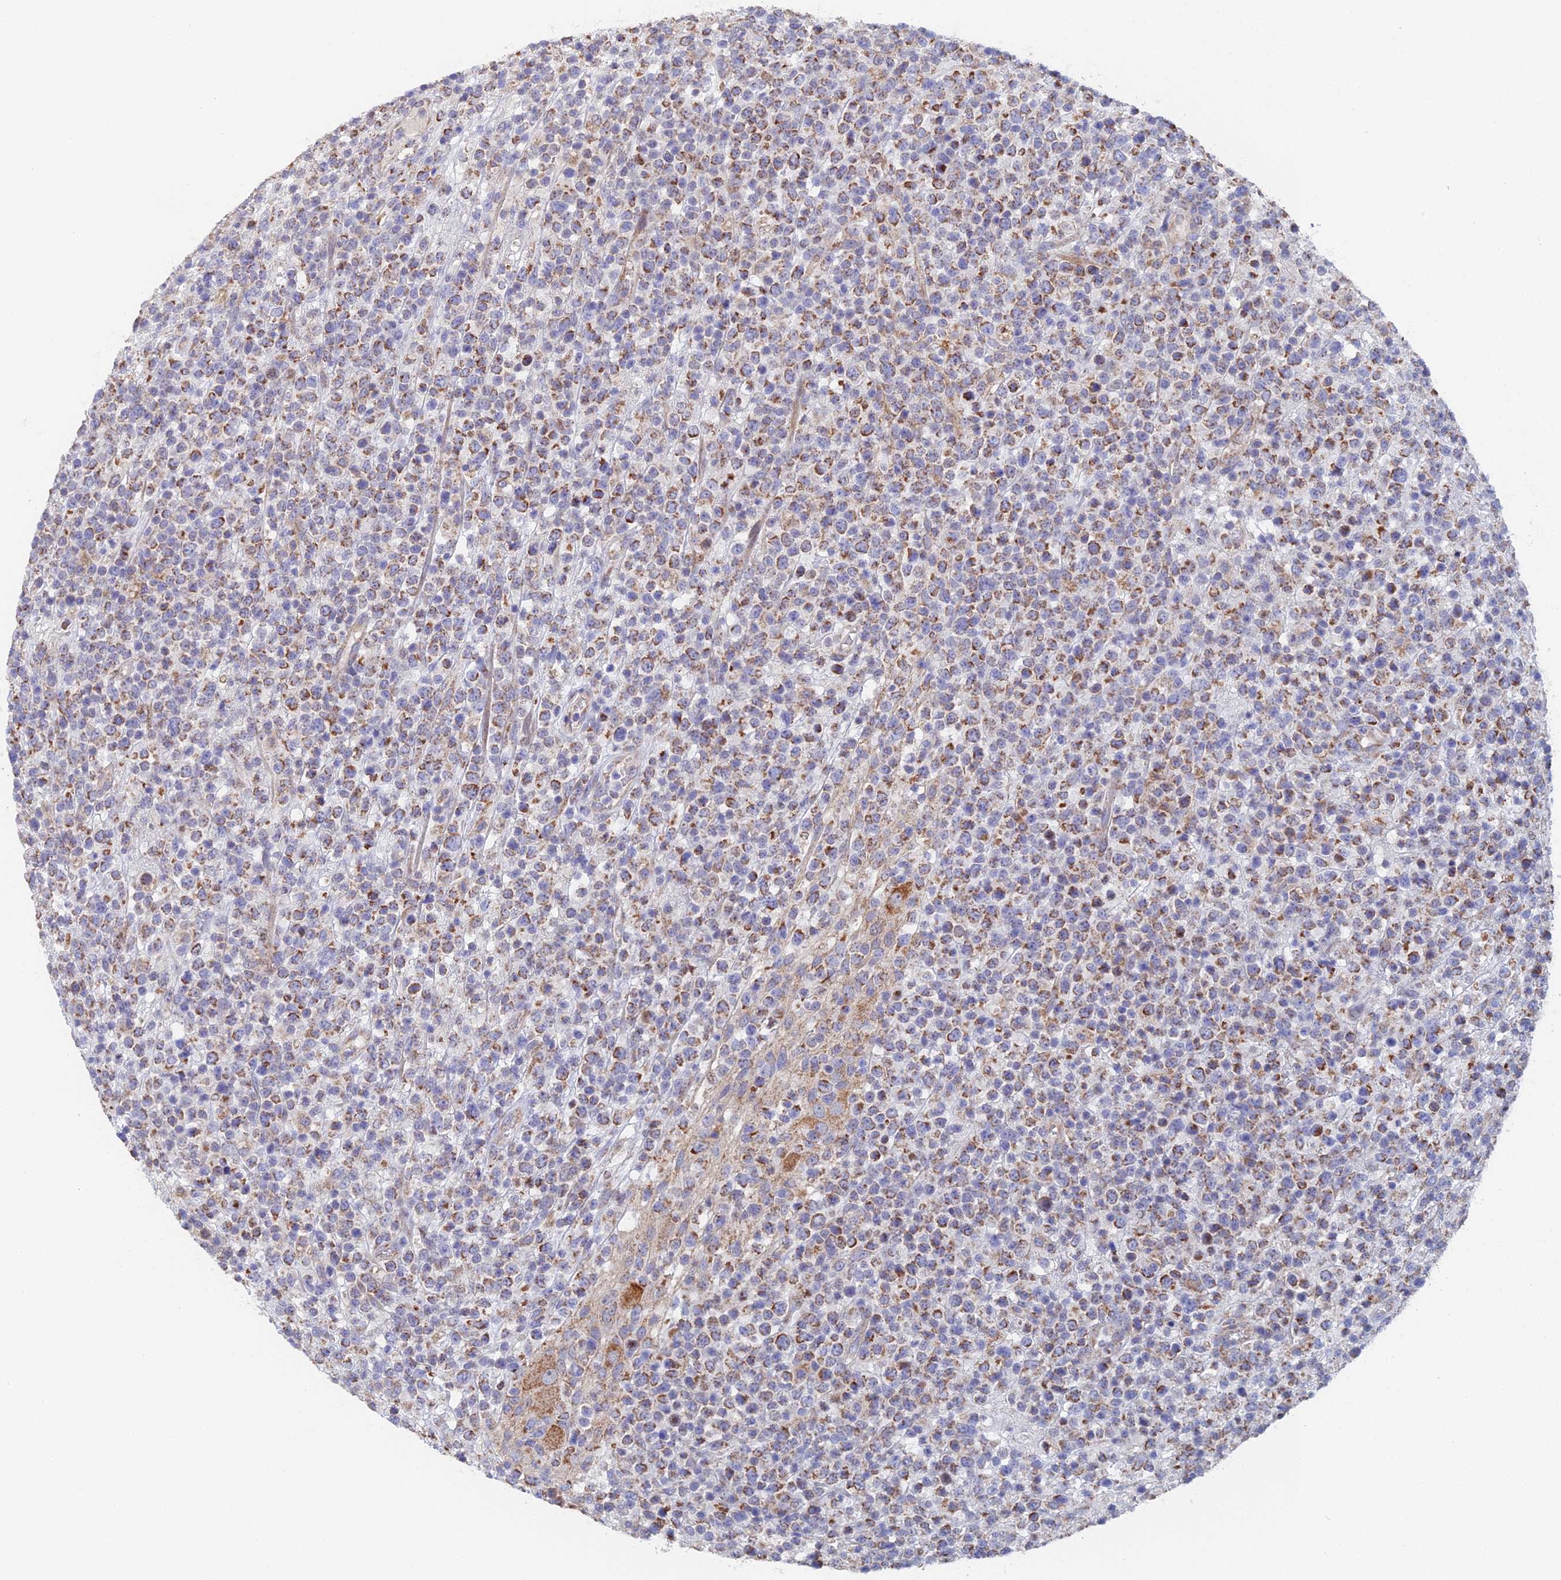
{"staining": {"intensity": "moderate", "quantity": "25%-75%", "location": "cytoplasmic/membranous"}, "tissue": "lymphoma", "cell_type": "Tumor cells", "image_type": "cancer", "snomed": [{"axis": "morphology", "description": "Malignant lymphoma, non-Hodgkin's type, High grade"}, {"axis": "topography", "description": "Colon"}], "caption": "Lymphoma tissue reveals moderate cytoplasmic/membranous positivity in approximately 25%-75% of tumor cells, visualized by immunohistochemistry.", "gene": "ECSIT", "patient": {"sex": "female", "age": 53}}